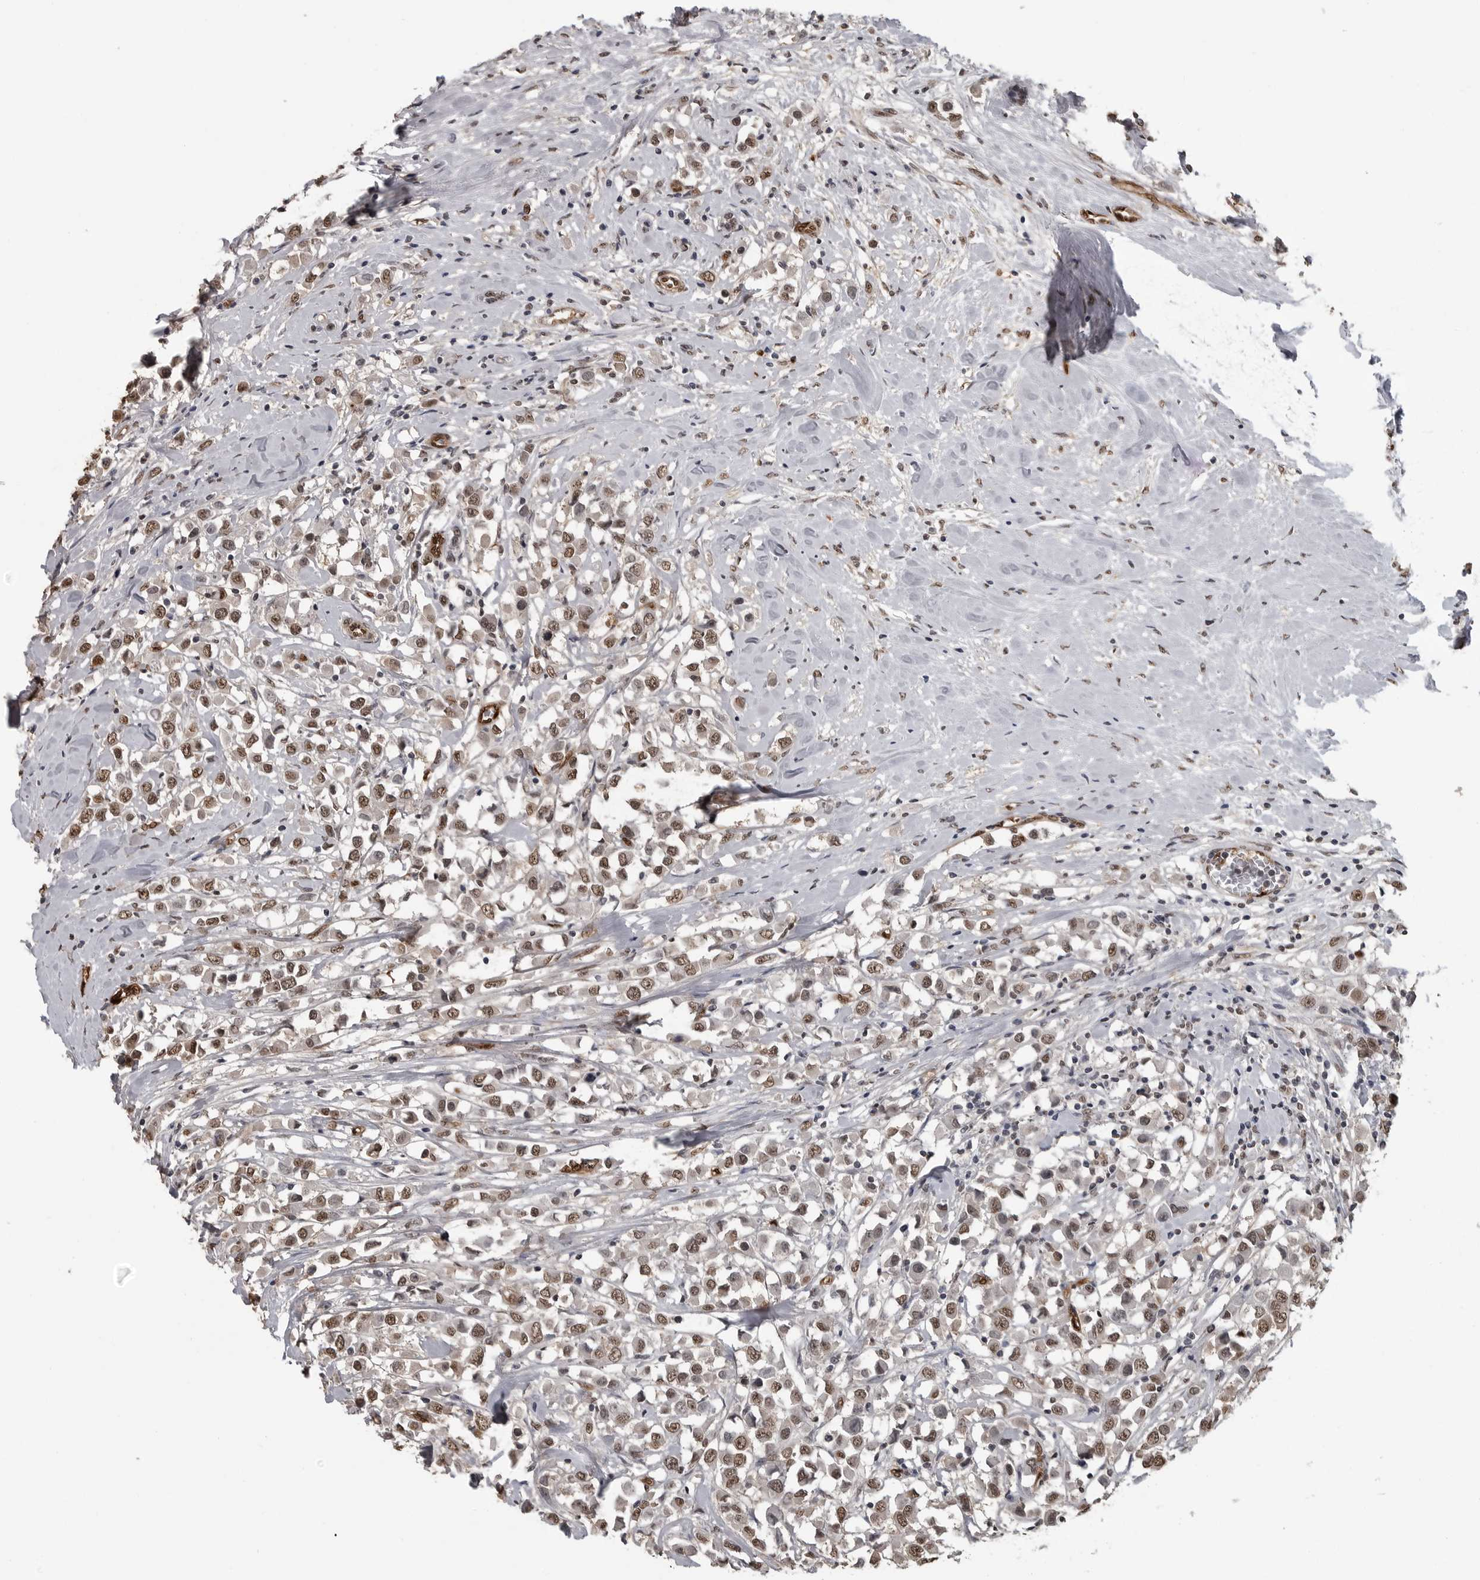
{"staining": {"intensity": "moderate", "quantity": ">75%", "location": "nuclear"}, "tissue": "breast cancer", "cell_type": "Tumor cells", "image_type": "cancer", "snomed": [{"axis": "morphology", "description": "Duct carcinoma"}, {"axis": "topography", "description": "Breast"}], "caption": "Immunohistochemical staining of human breast cancer (invasive ductal carcinoma) reveals moderate nuclear protein positivity in approximately >75% of tumor cells.", "gene": "SMAD2", "patient": {"sex": "female", "age": 61}}